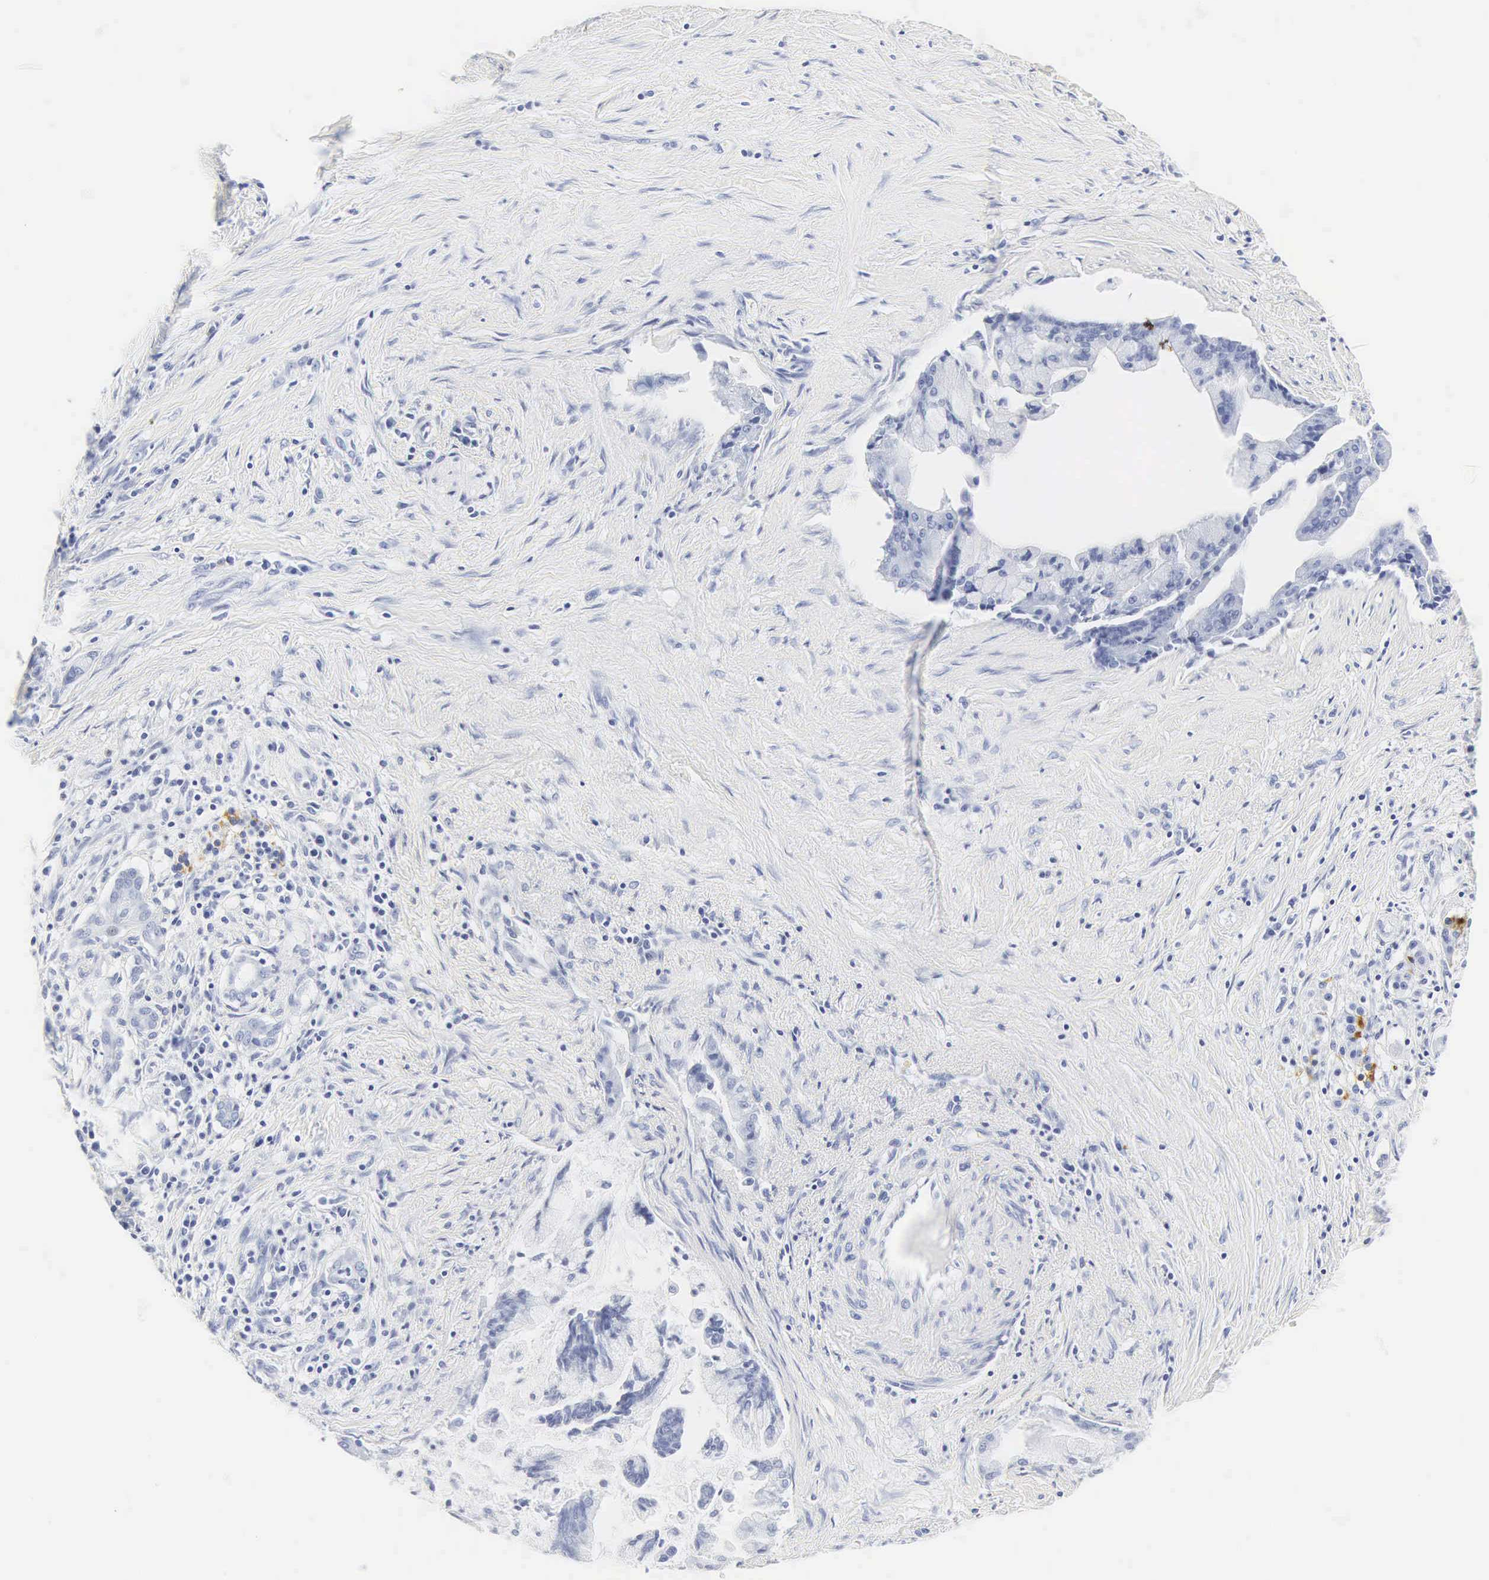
{"staining": {"intensity": "negative", "quantity": "none", "location": "none"}, "tissue": "pancreatic cancer", "cell_type": "Tumor cells", "image_type": "cancer", "snomed": [{"axis": "morphology", "description": "Adenocarcinoma, NOS"}, {"axis": "topography", "description": "Pancreas"}], "caption": "Tumor cells show no significant protein expression in pancreatic cancer (adenocarcinoma).", "gene": "INS", "patient": {"sex": "male", "age": 59}}